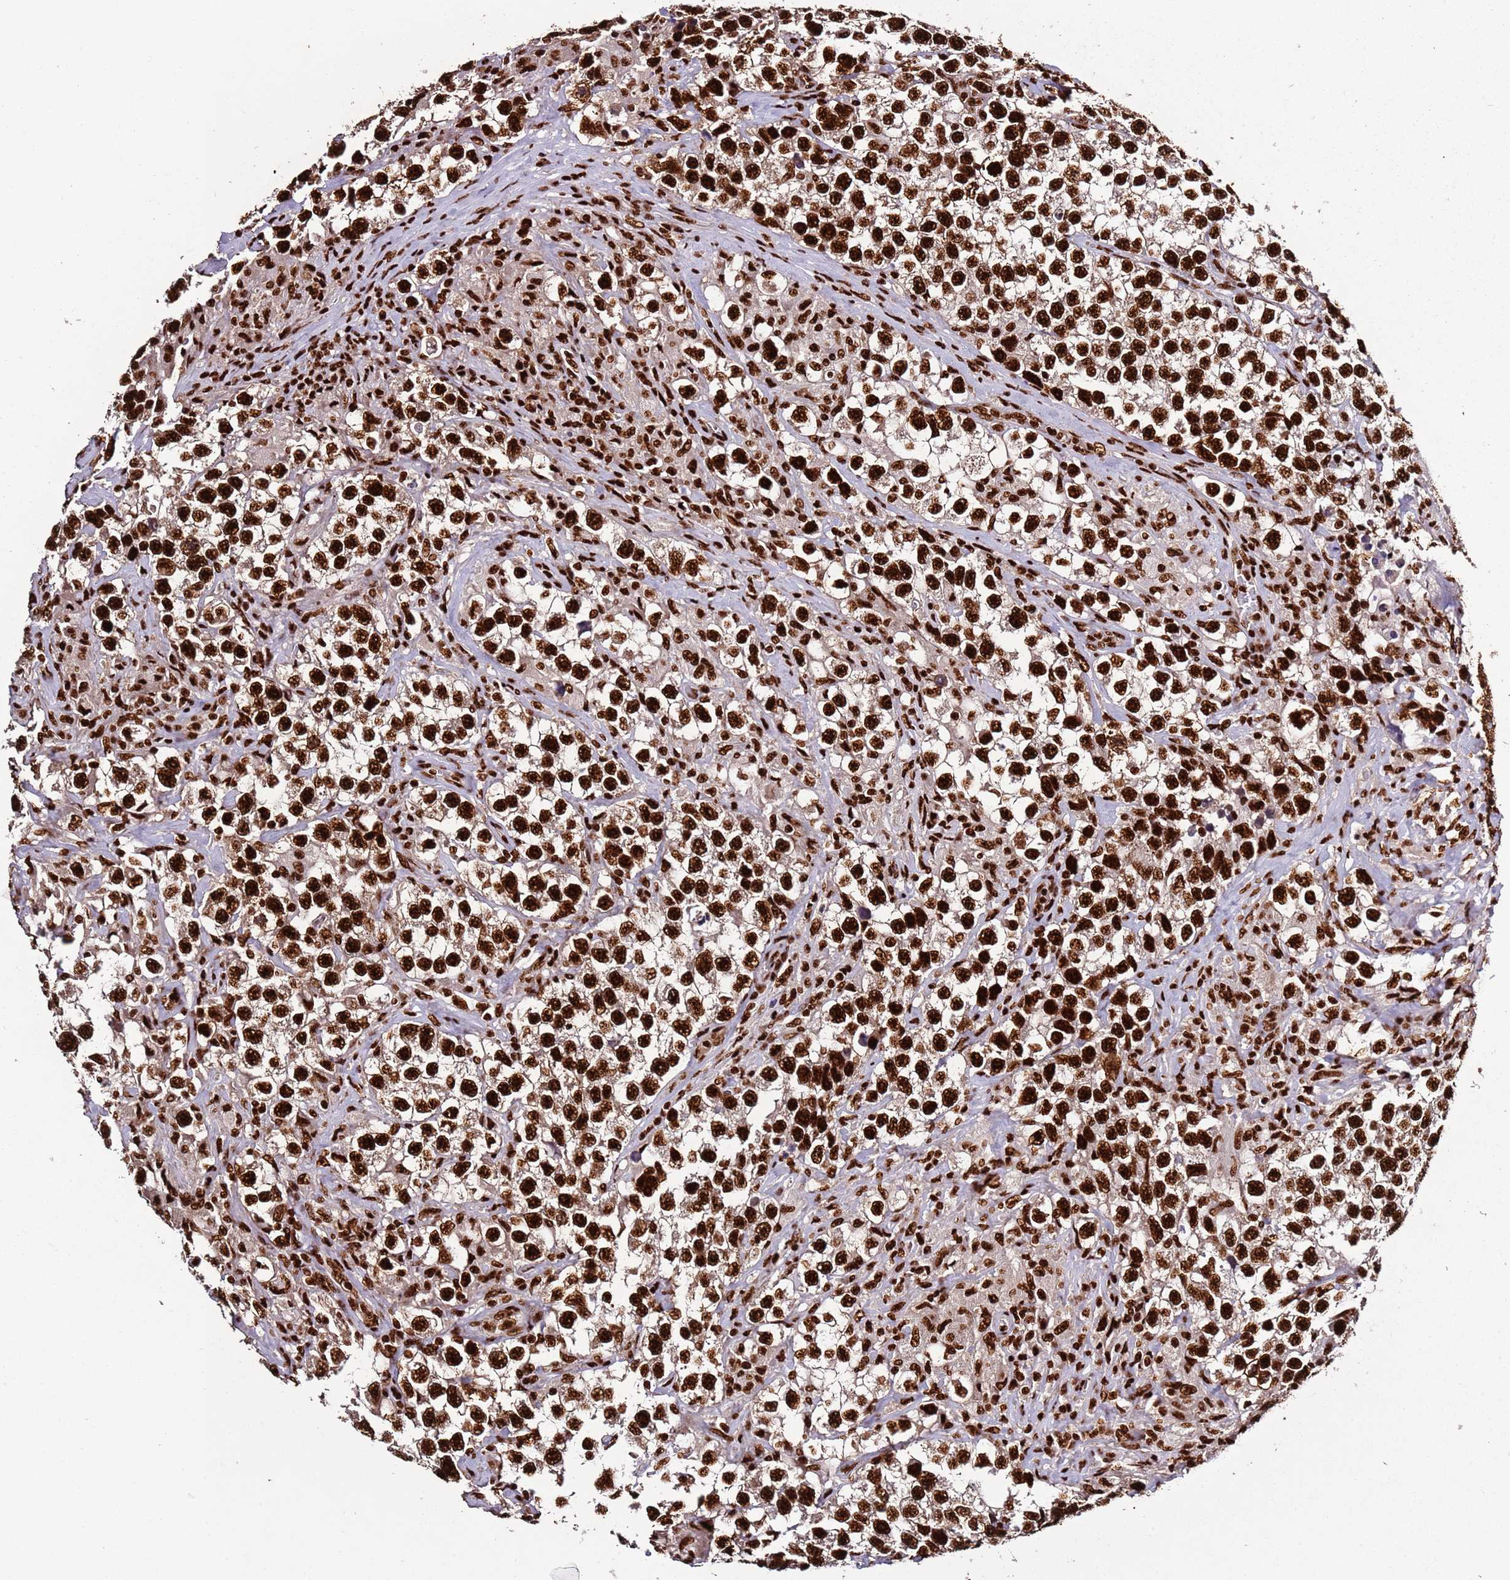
{"staining": {"intensity": "strong", "quantity": ">75%", "location": "nuclear"}, "tissue": "testis cancer", "cell_type": "Tumor cells", "image_type": "cancer", "snomed": [{"axis": "morphology", "description": "Seminoma, NOS"}, {"axis": "topography", "description": "Testis"}], "caption": "Strong nuclear expression for a protein is seen in approximately >75% of tumor cells of testis cancer (seminoma) using IHC.", "gene": "C6orf226", "patient": {"sex": "male", "age": 46}}